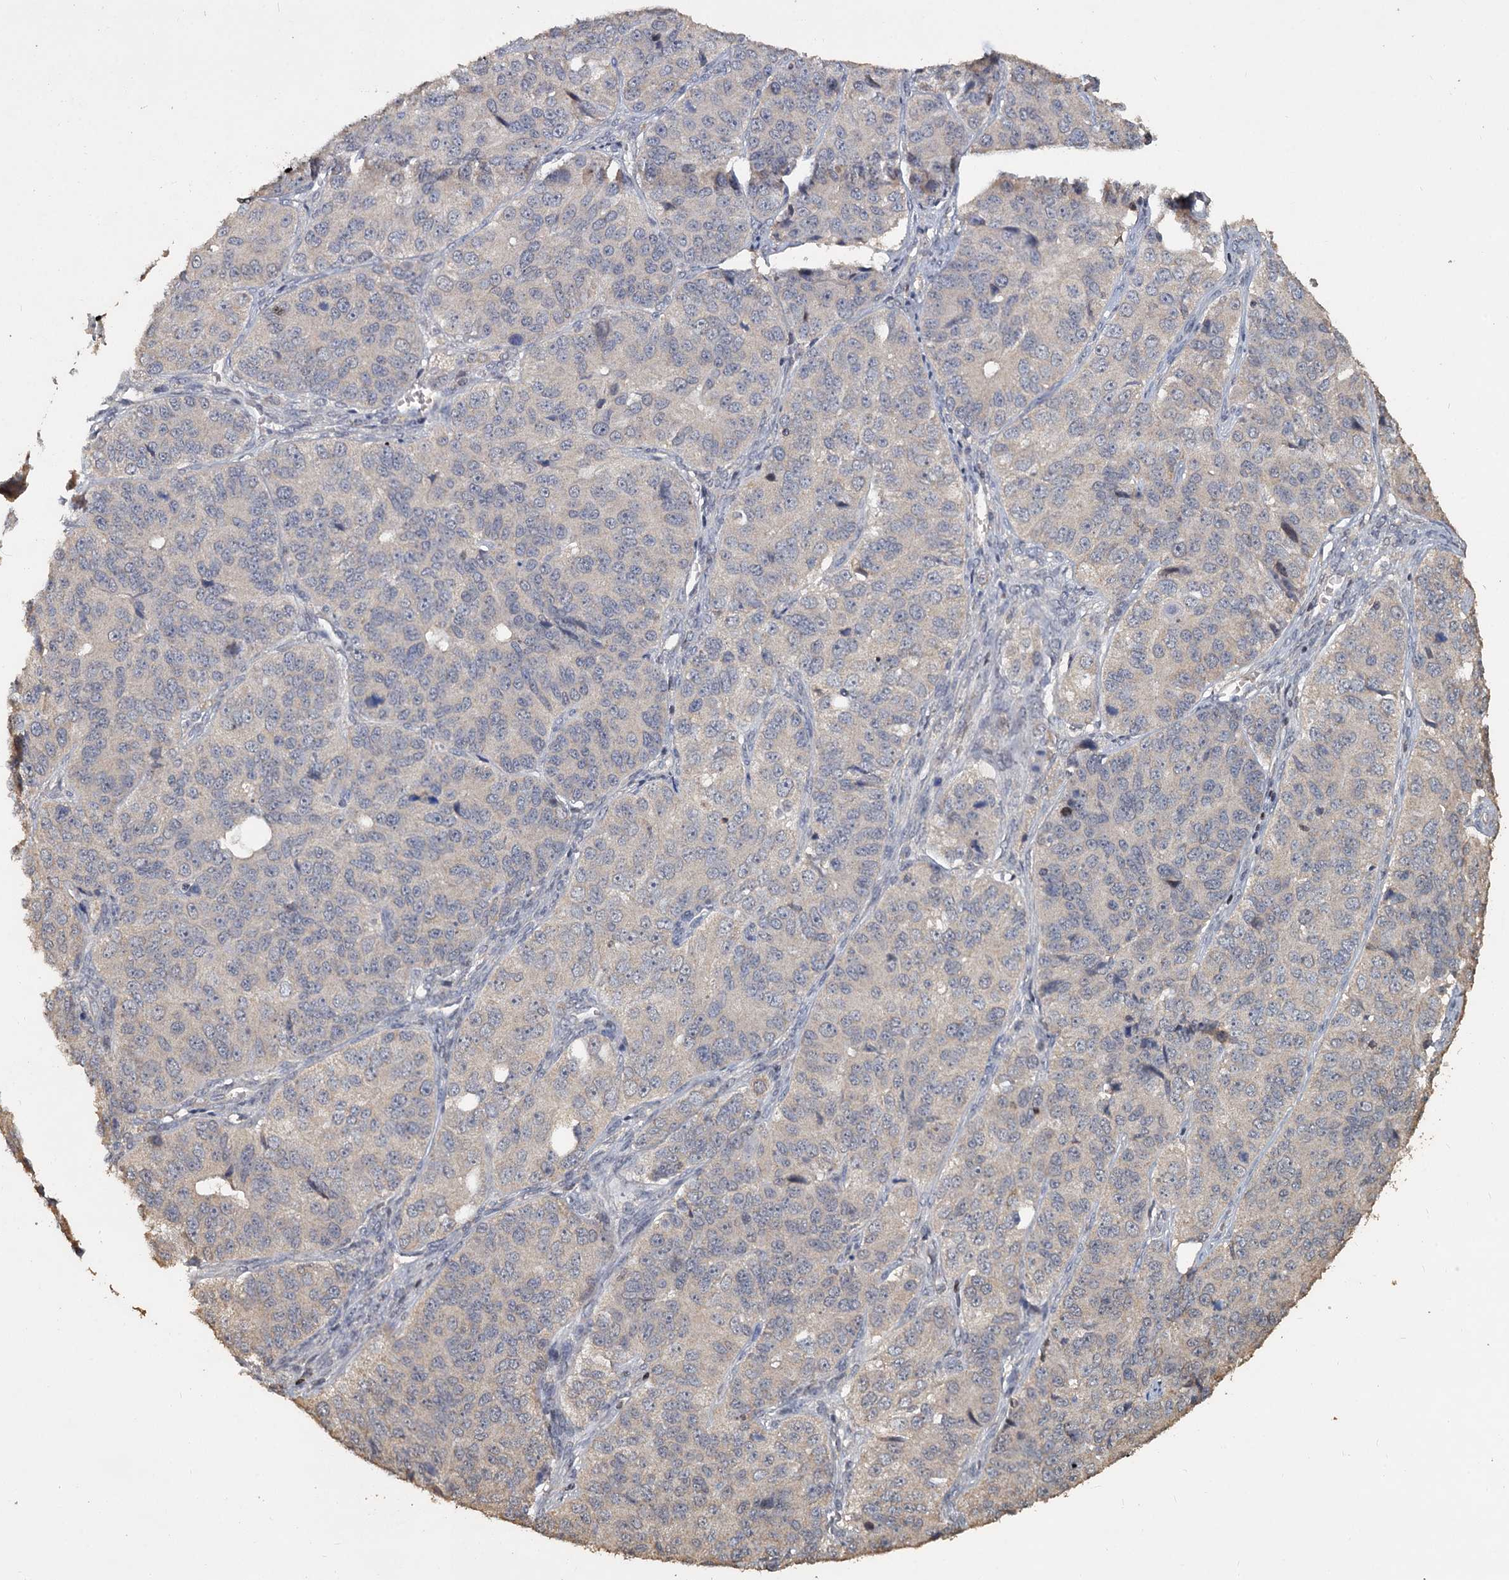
{"staining": {"intensity": "negative", "quantity": "none", "location": "none"}, "tissue": "ovarian cancer", "cell_type": "Tumor cells", "image_type": "cancer", "snomed": [{"axis": "morphology", "description": "Carcinoma, endometroid"}, {"axis": "topography", "description": "Ovary"}], "caption": "The histopathology image reveals no significant positivity in tumor cells of ovarian cancer (endometroid carcinoma).", "gene": "CCDC61", "patient": {"sex": "female", "age": 51}}